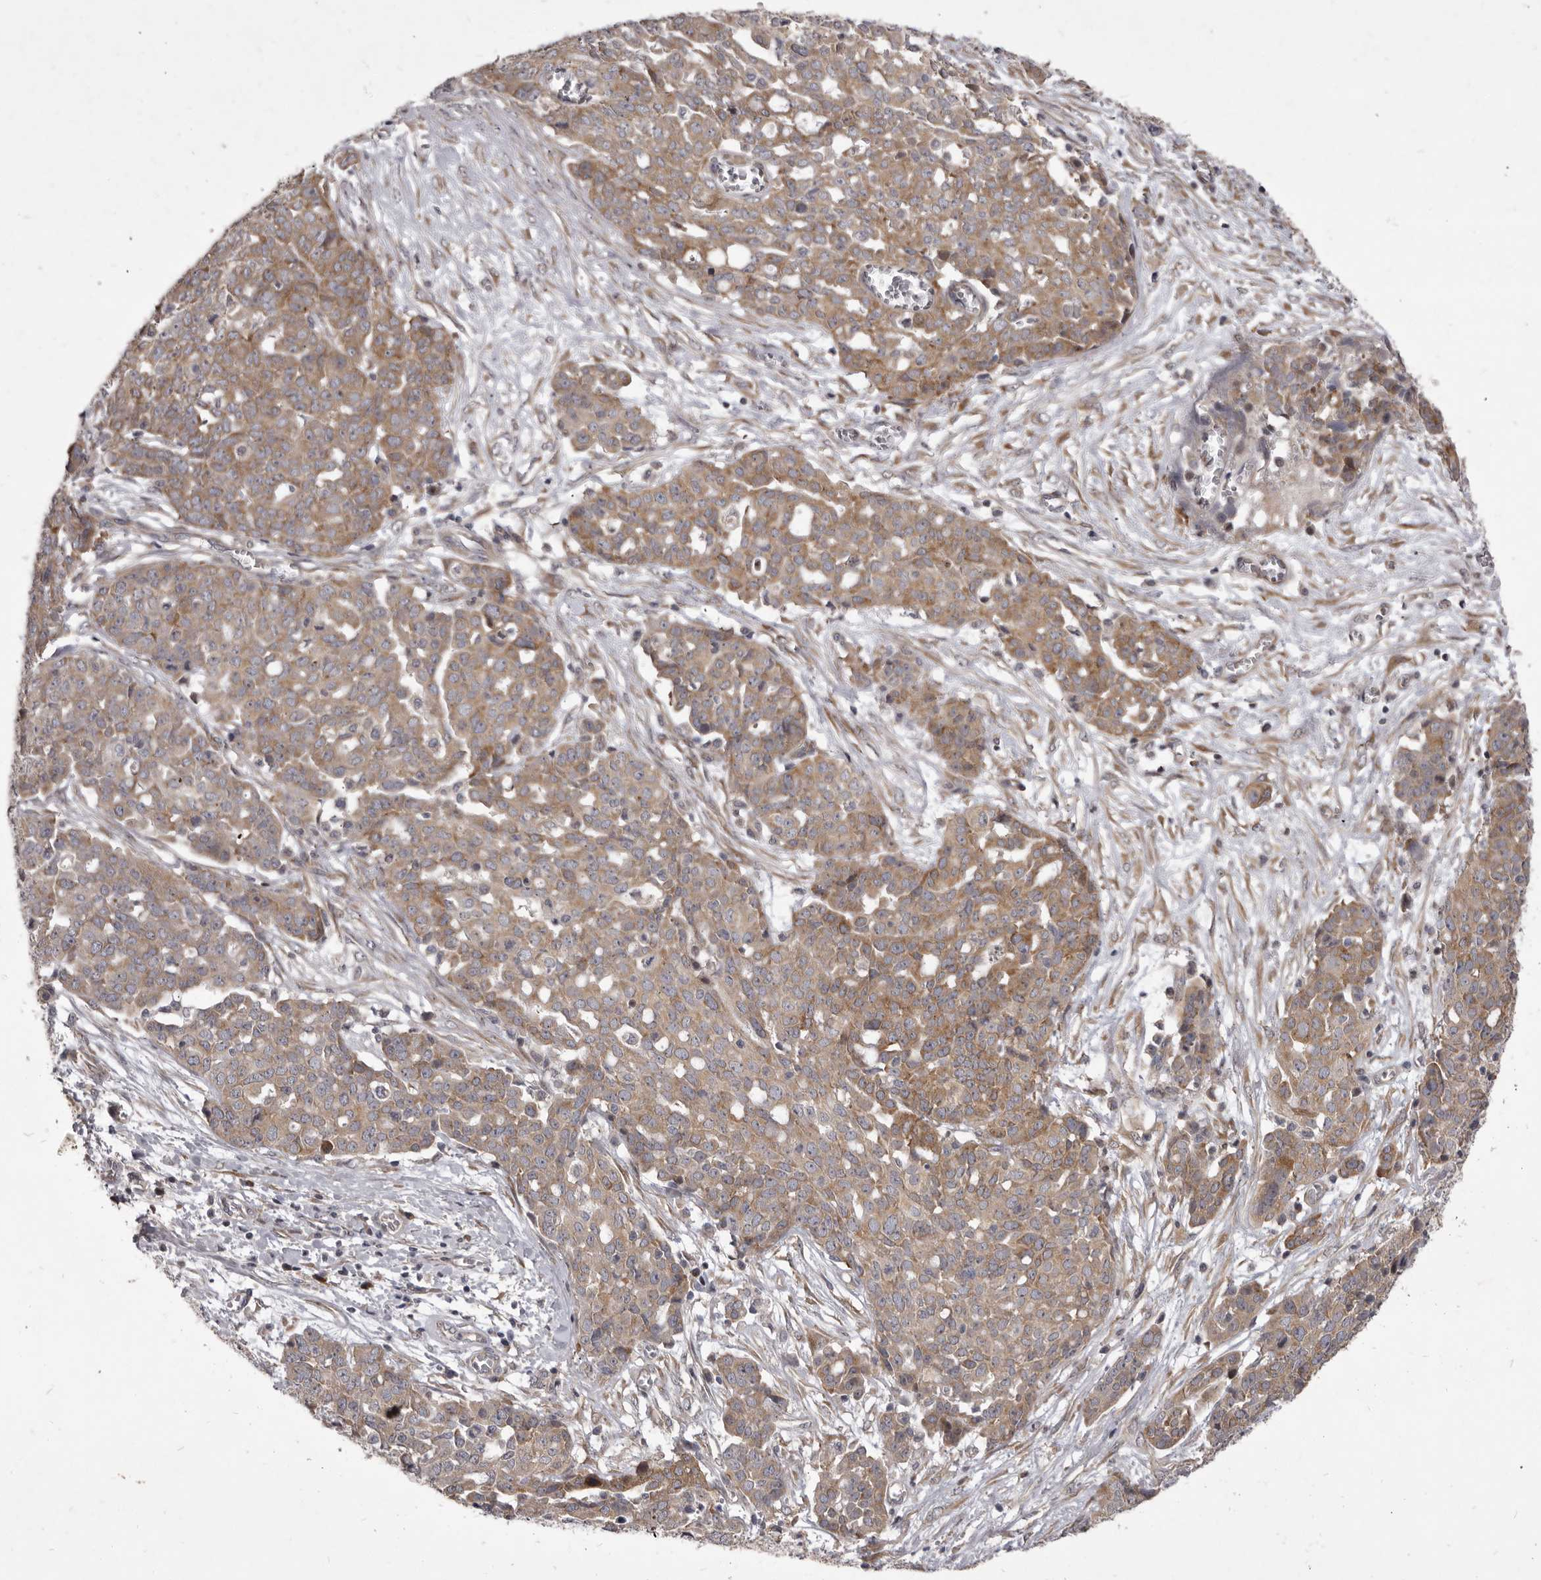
{"staining": {"intensity": "moderate", "quantity": ">75%", "location": "cytoplasmic/membranous"}, "tissue": "ovarian cancer", "cell_type": "Tumor cells", "image_type": "cancer", "snomed": [{"axis": "morphology", "description": "Cystadenocarcinoma, serous, NOS"}, {"axis": "topography", "description": "Soft tissue"}, {"axis": "topography", "description": "Ovary"}], "caption": "DAB immunohistochemical staining of serous cystadenocarcinoma (ovarian) shows moderate cytoplasmic/membranous protein expression in about >75% of tumor cells. Using DAB (brown) and hematoxylin (blue) stains, captured at high magnification using brightfield microscopy.", "gene": "TBC1D8B", "patient": {"sex": "female", "age": 57}}